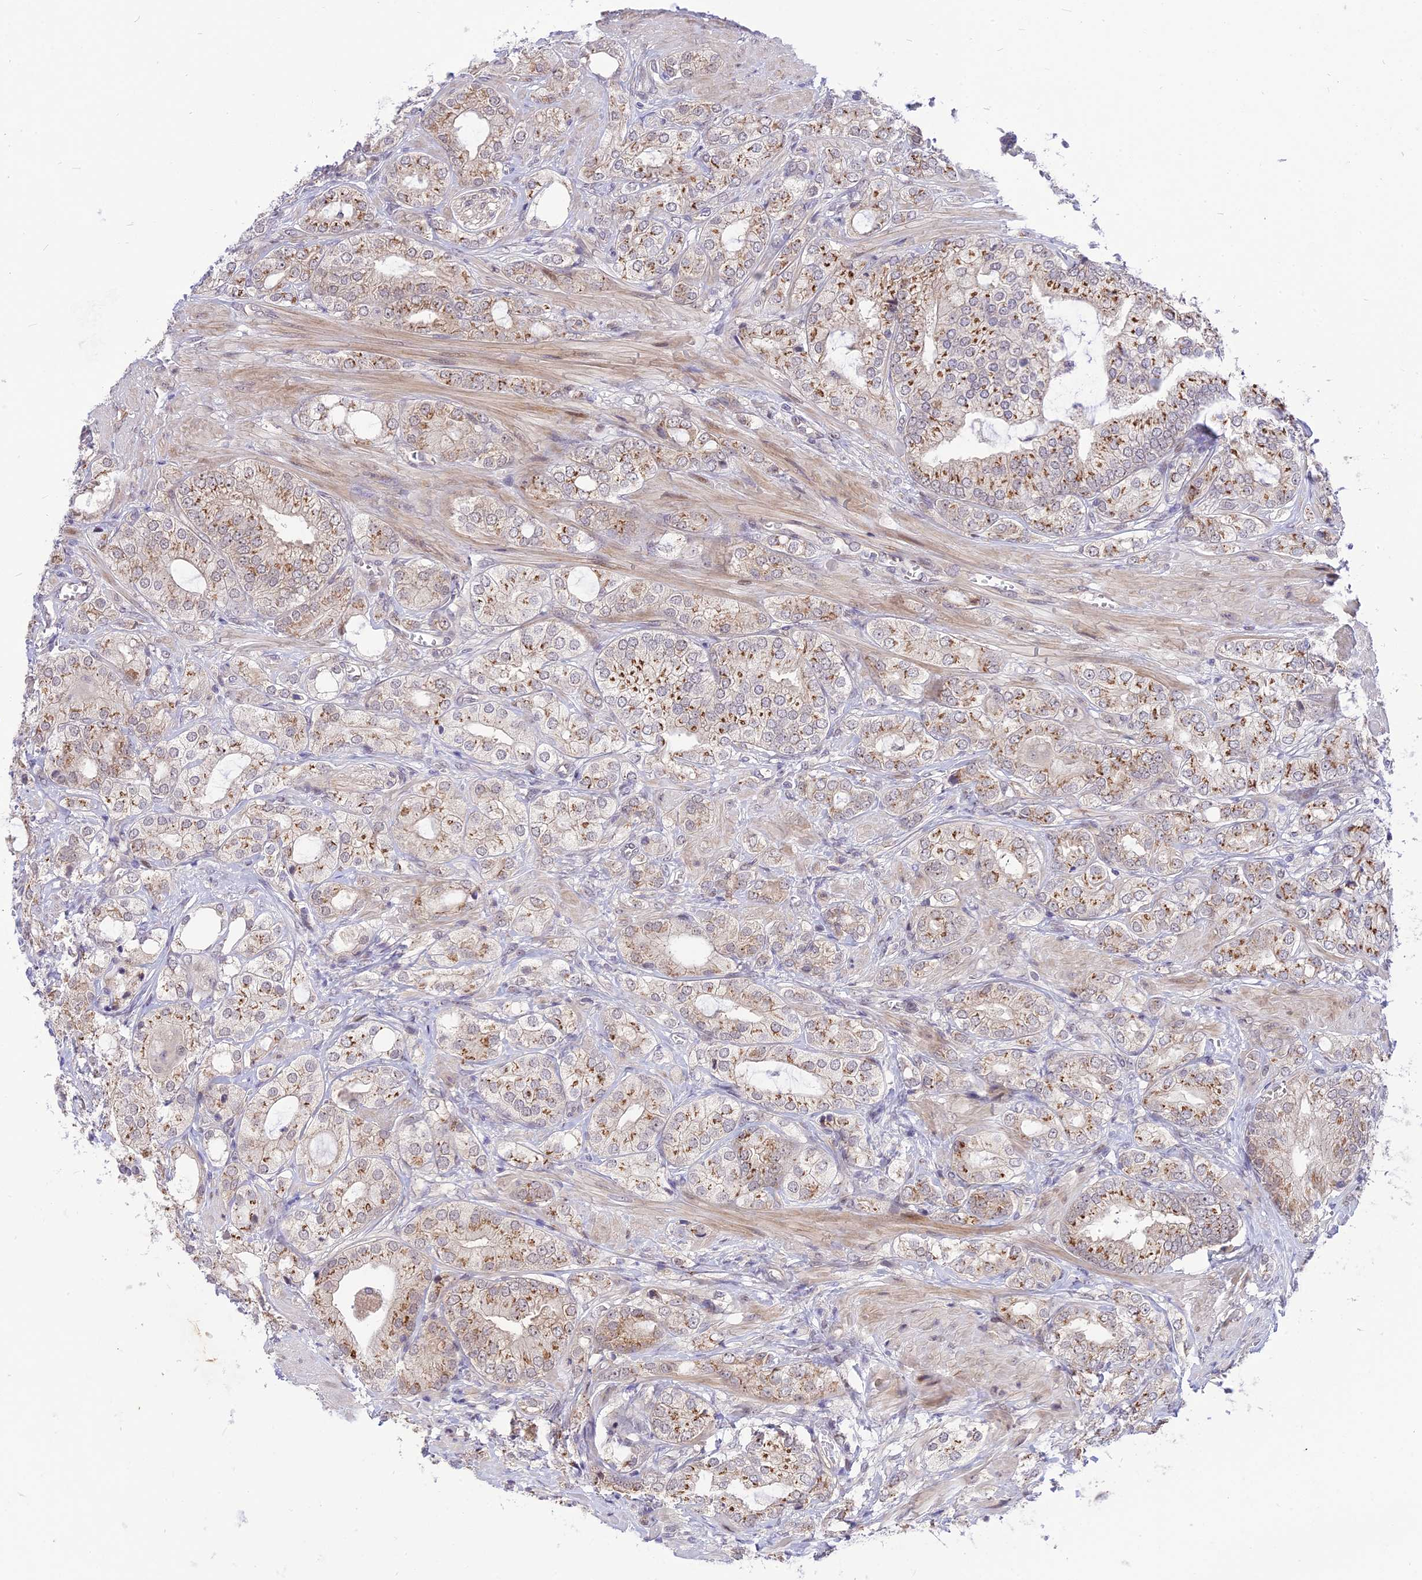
{"staining": {"intensity": "moderate", "quantity": "25%-75%", "location": "cytoplasmic/membranous"}, "tissue": "prostate cancer", "cell_type": "Tumor cells", "image_type": "cancer", "snomed": [{"axis": "morphology", "description": "Adenocarcinoma, High grade"}, {"axis": "topography", "description": "Prostate"}], "caption": "The photomicrograph reveals staining of prostate cancer, revealing moderate cytoplasmic/membranous protein staining (brown color) within tumor cells.", "gene": "ZNF837", "patient": {"sex": "male", "age": 50}}